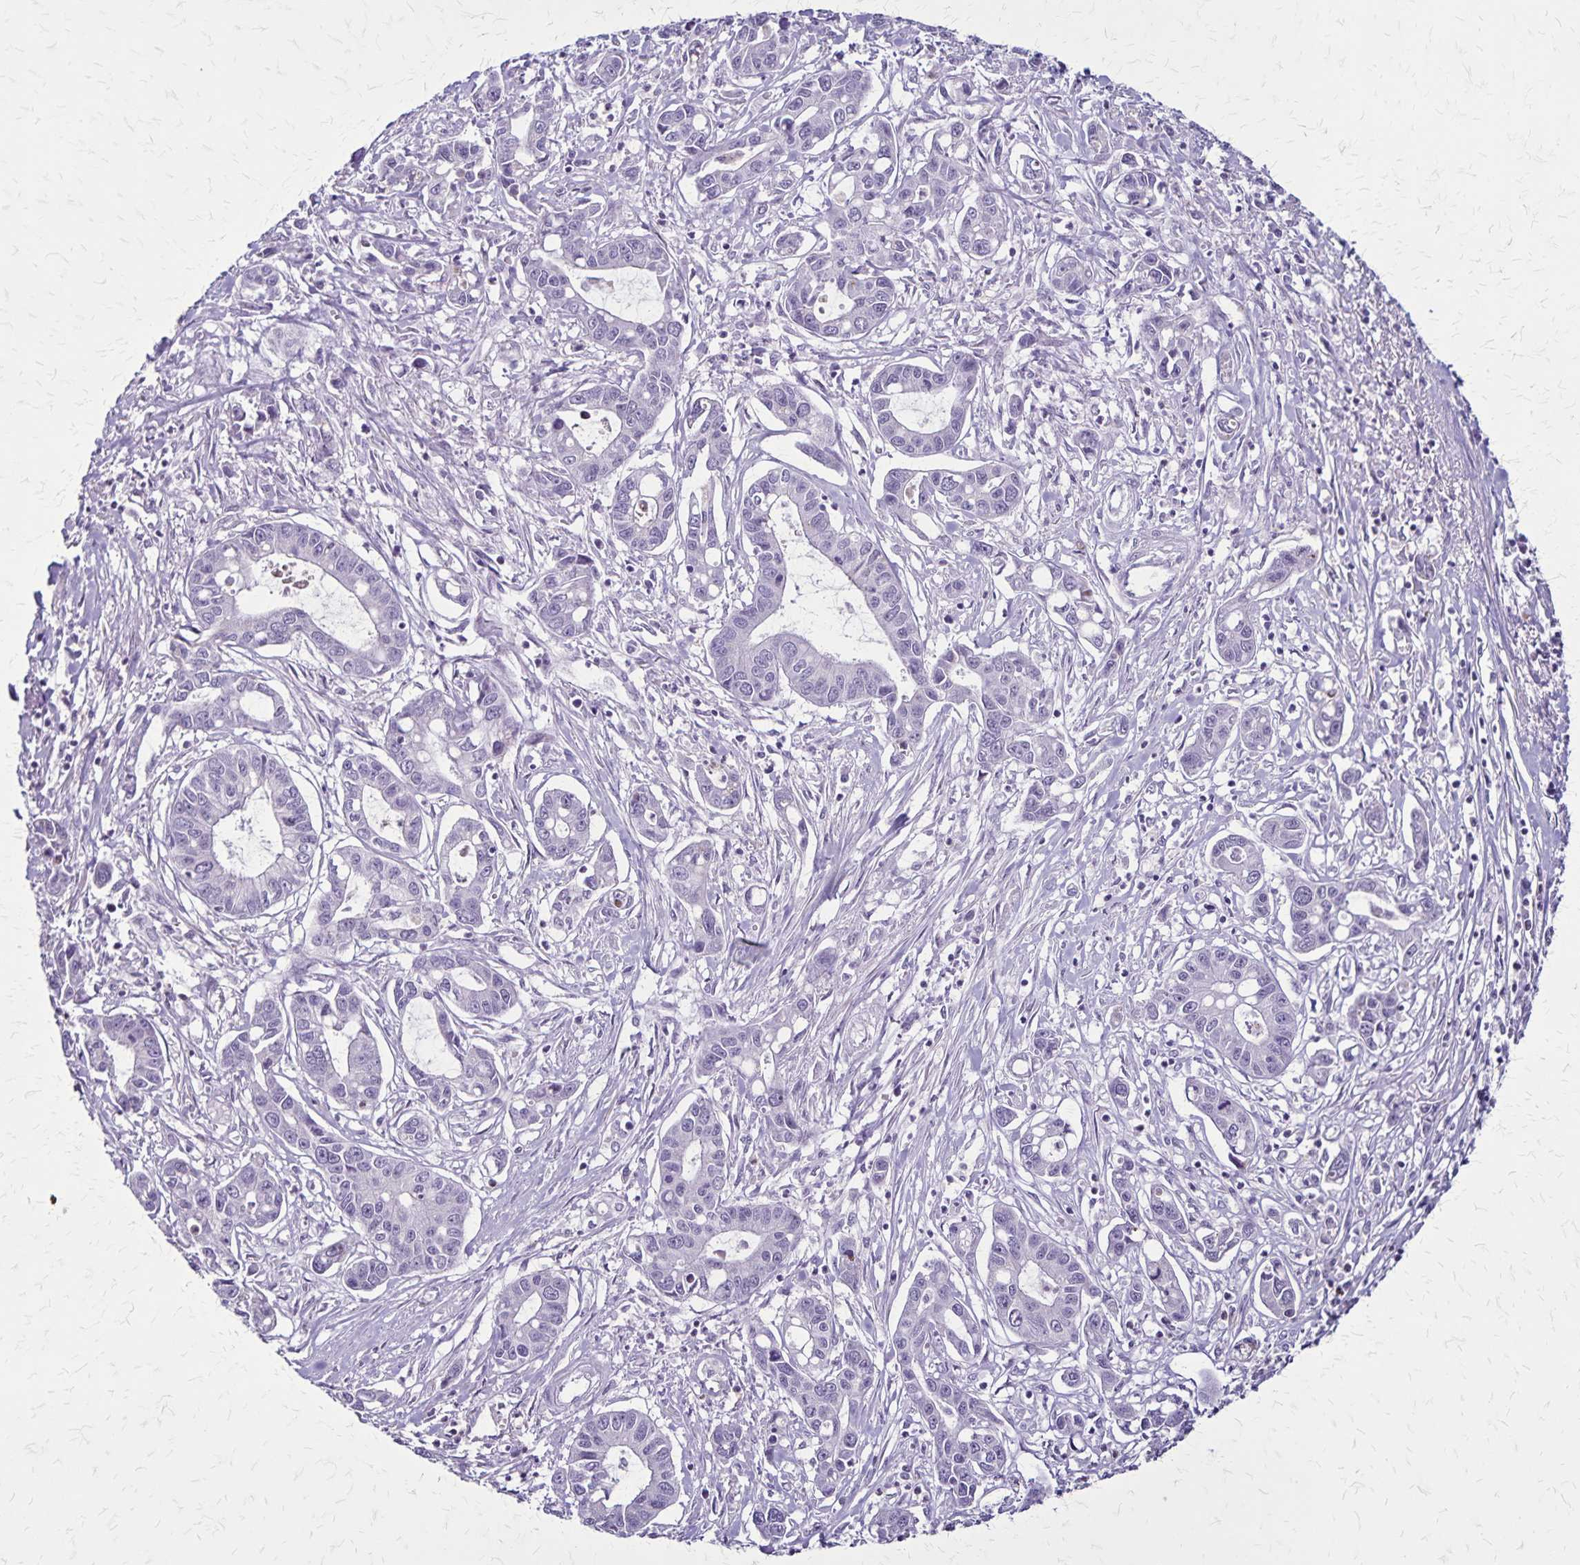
{"staining": {"intensity": "negative", "quantity": "none", "location": "none"}, "tissue": "liver cancer", "cell_type": "Tumor cells", "image_type": "cancer", "snomed": [{"axis": "morphology", "description": "Cholangiocarcinoma"}, {"axis": "topography", "description": "Liver"}], "caption": "Image shows no significant protein staining in tumor cells of liver cancer. (Stains: DAB (3,3'-diaminobenzidine) IHC with hematoxylin counter stain, Microscopy: brightfield microscopy at high magnification).", "gene": "OR51B5", "patient": {"sex": "male", "age": 58}}